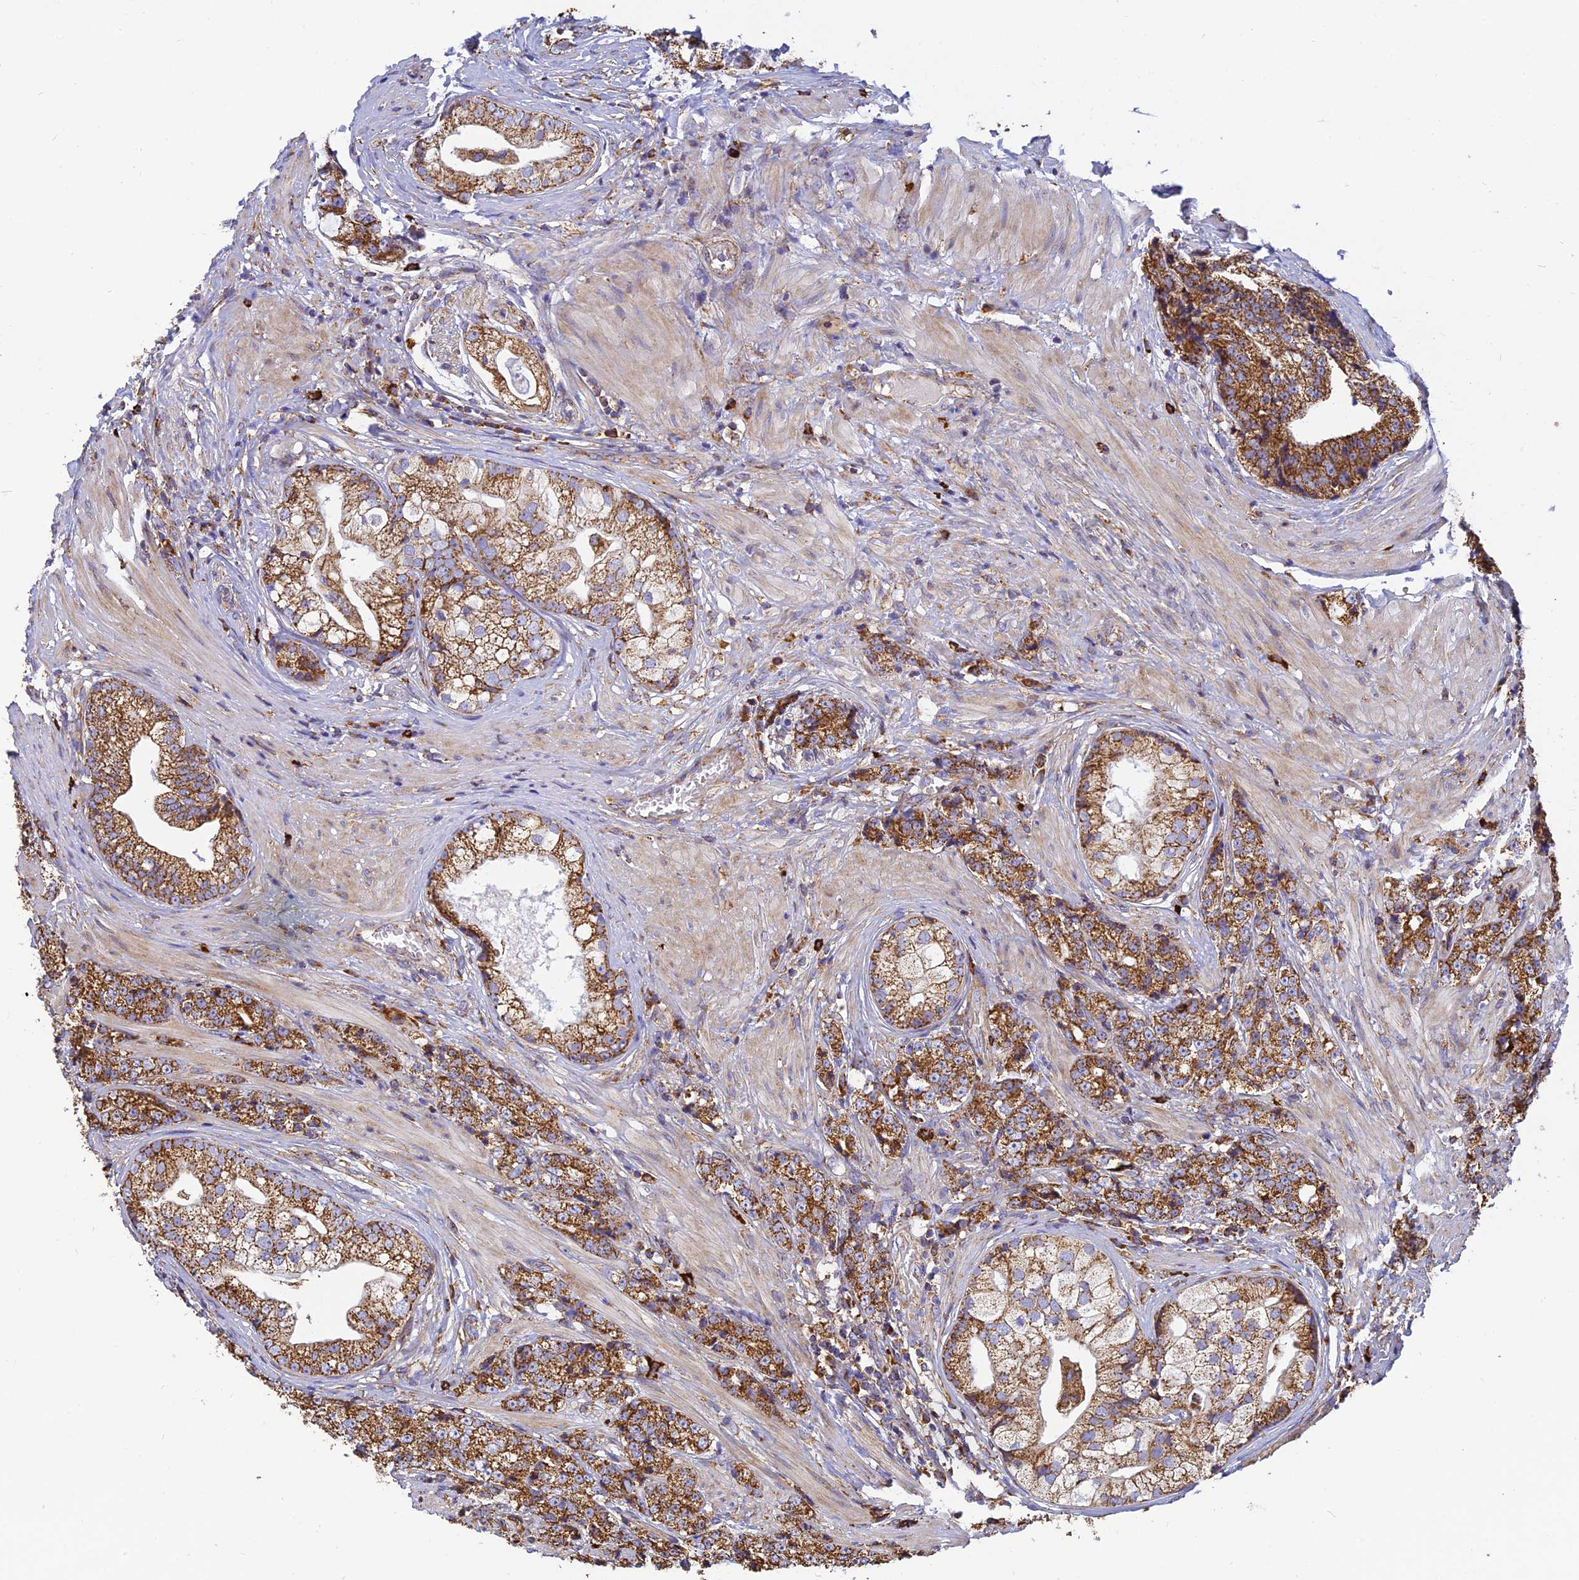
{"staining": {"intensity": "strong", "quantity": ">75%", "location": "cytoplasmic/membranous"}, "tissue": "prostate cancer", "cell_type": "Tumor cells", "image_type": "cancer", "snomed": [{"axis": "morphology", "description": "Adenocarcinoma, High grade"}, {"axis": "topography", "description": "Prostate"}], "caption": "DAB (3,3'-diaminobenzidine) immunohistochemical staining of human prostate cancer (adenocarcinoma (high-grade)) shows strong cytoplasmic/membranous protein expression in about >75% of tumor cells. Nuclei are stained in blue.", "gene": "THUMPD2", "patient": {"sex": "male", "age": 69}}